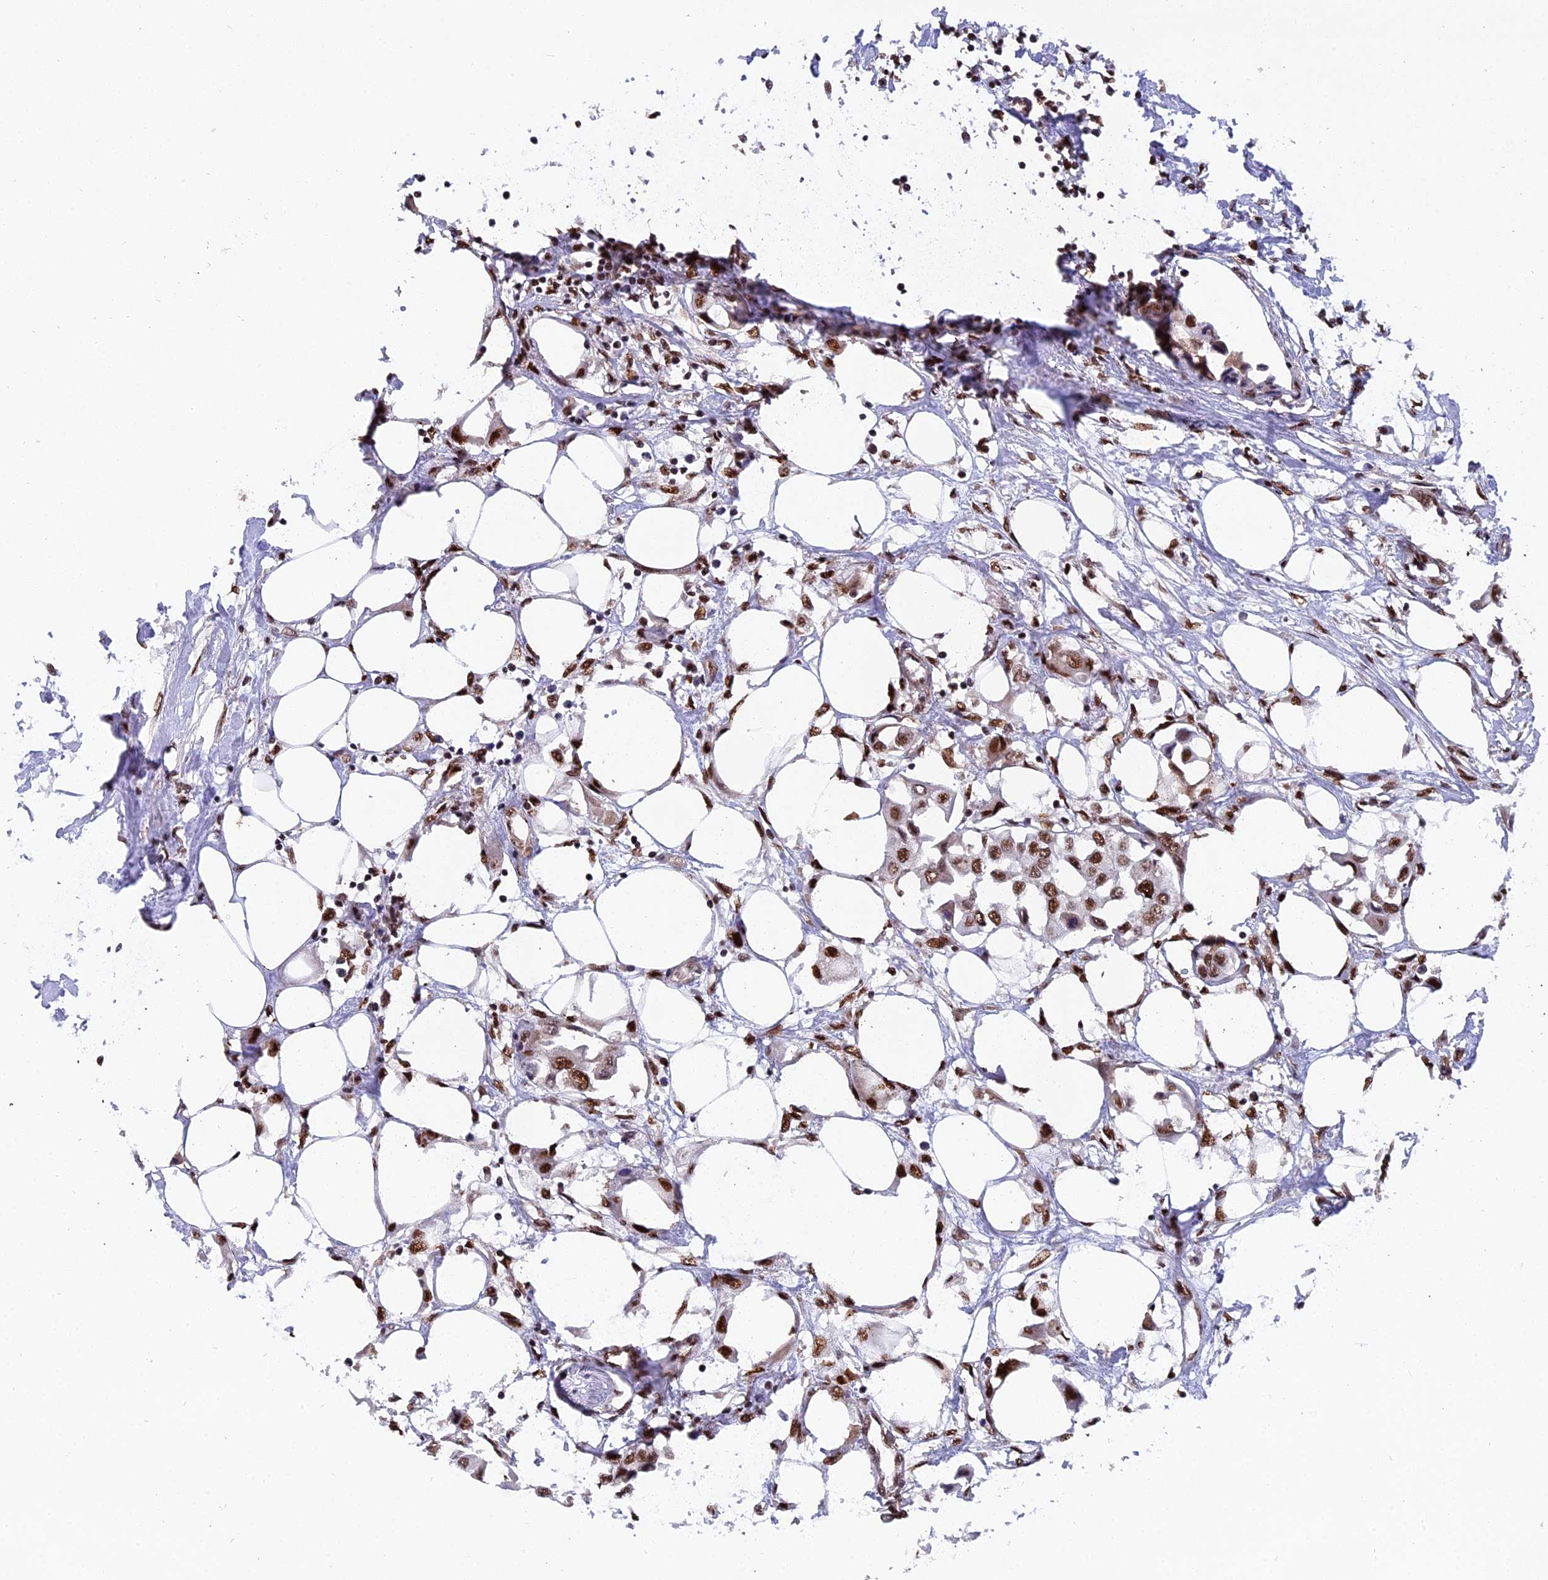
{"staining": {"intensity": "moderate", "quantity": ">75%", "location": "nuclear"}, "tissue": "urothelial cancer", "cell_type": "Tumor cells", "image_type": "cancer", "snomed": [{"axis": "morphology", "description": "Urothelial carcinoma, High grade"}, {"axis": "topography", "description": "Urinary bladder"}], "caption": "Urothelial carcinoma (high-grade) stained with DAB (3,3'-diaminobenzidine) immunohistochemistry (IHC) shows medium levels of moderate nuclear positivity in approximately >75% of tumor cells.", "gene": "RAMAC", "patient": {"sex": "male", "age": 64}}